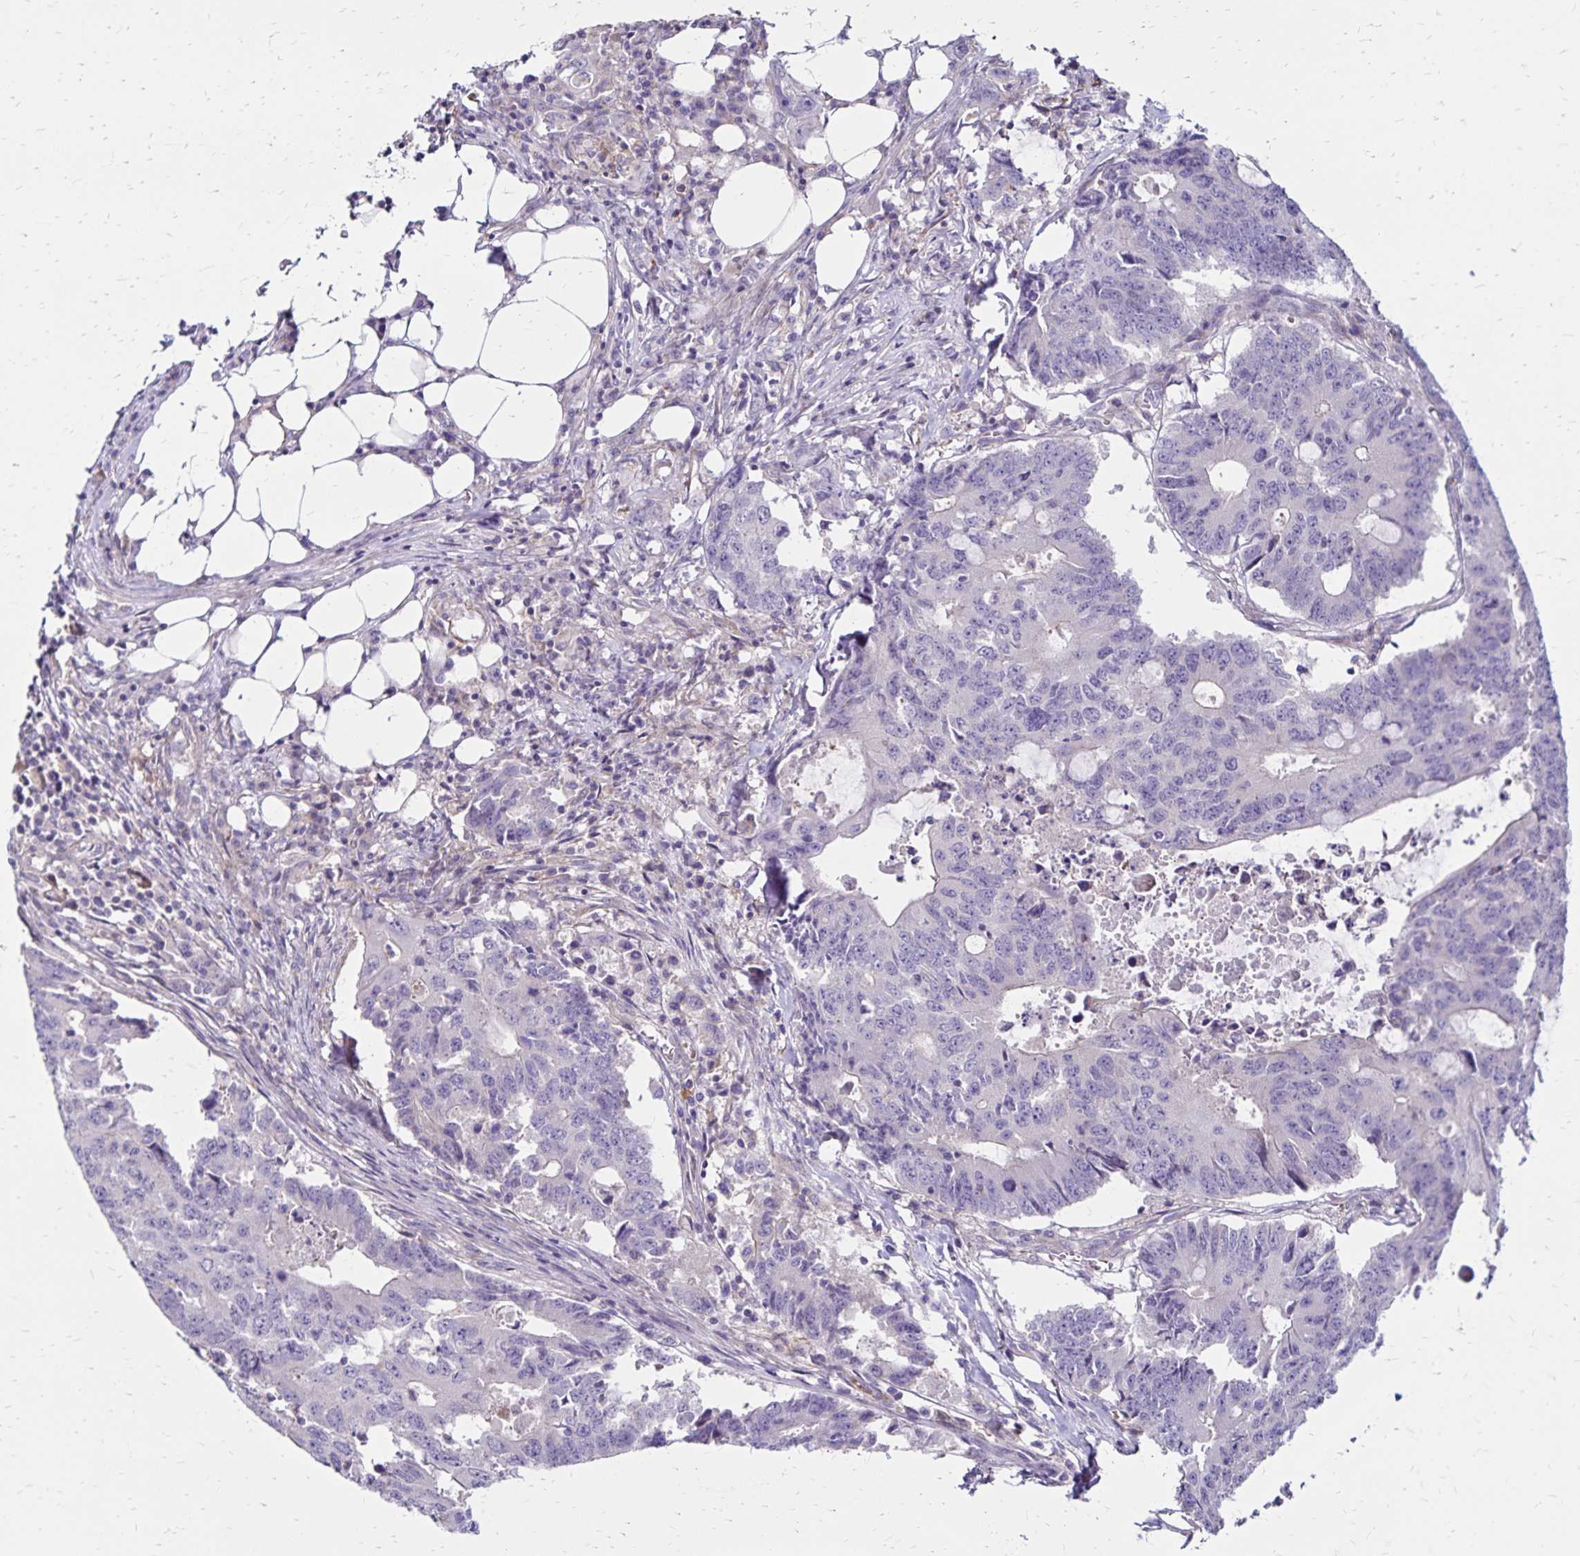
{"staining": {"intensity": "negative", "quantity": "none", "location": "none"}, "tissue": "colorectal cancer", "cell_type": "Tumor cells", "image_type": "cancer", "snomed": [{"axis": "morphology", "description": "Adenocarcinoma, NOS"}, {"axis": "topography", "description": "Colon"}], "caption": "Immunohistochemistry of colorectal adenocarcinoma demonstrates no expression in tumor cells. (Stains: DAB immunohistochemistry (IHC) with hematoxylin counter stain, Microscopy: brightfield microscopy at high magnification).", "gene": "FSD1", "patient": {"sex": "male", "age": 71}}